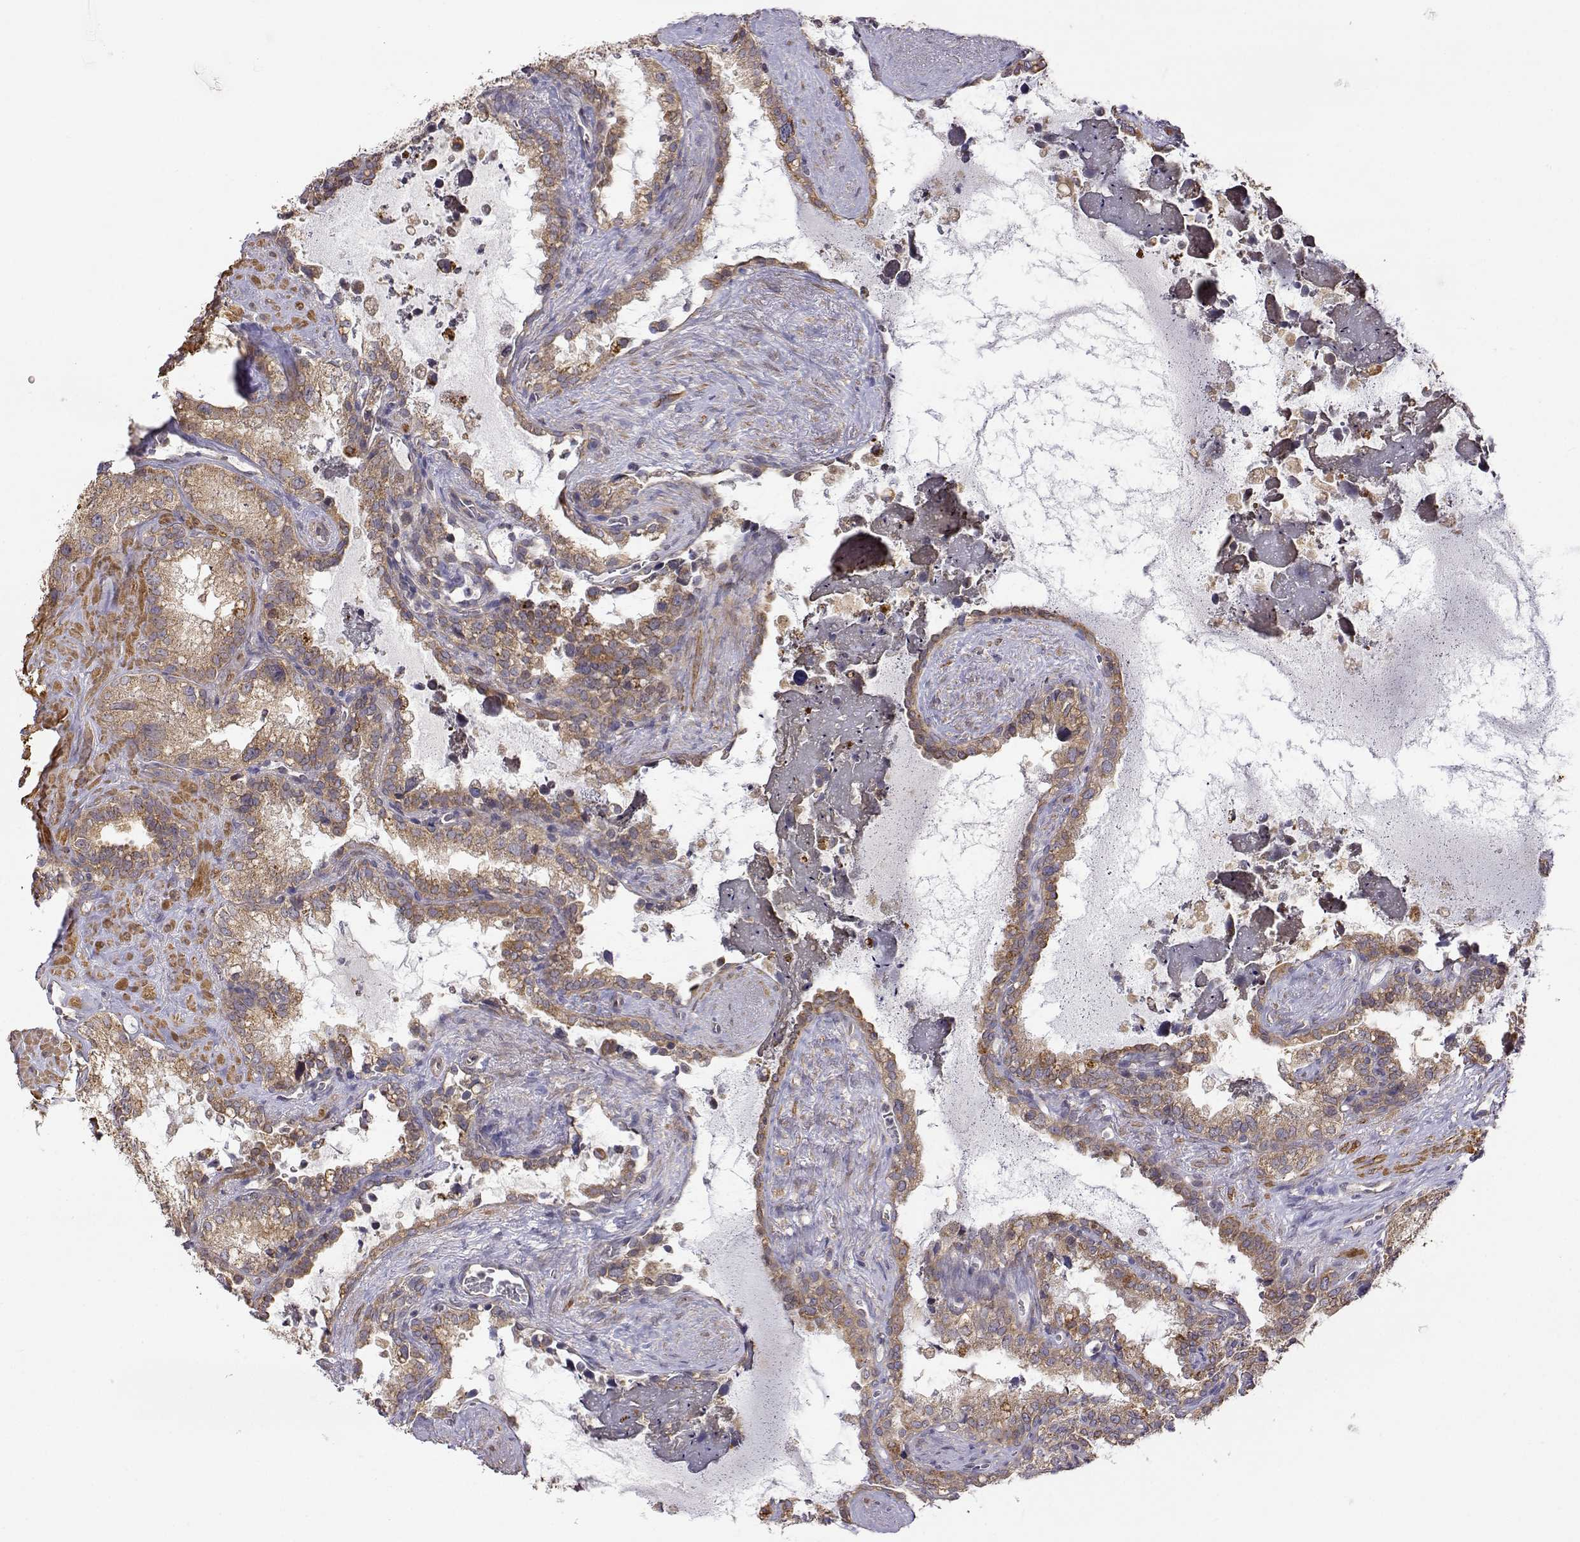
{"staining": {"intensity": "moderate", "quantity": ">75%", "location": "cytoplasmic/membranous"}, "tissue": "seminal vesicle", "cell_type": "Glandular cells", "image_type": "normal", "snomed": [{"axis": "morphology", "description": "Normal tissue, NOS"}, {"axis": "topography", "description": "Seminal veicle"}], "caption": "DAB immunohistochemical staining of normal seminal vesicle exhibits moderate cytoplasmic/membranous protein staining in approximately >75% of glandular cells.", "gene": "PAIP1", "patient": {"sex": "male", "age": 71}}